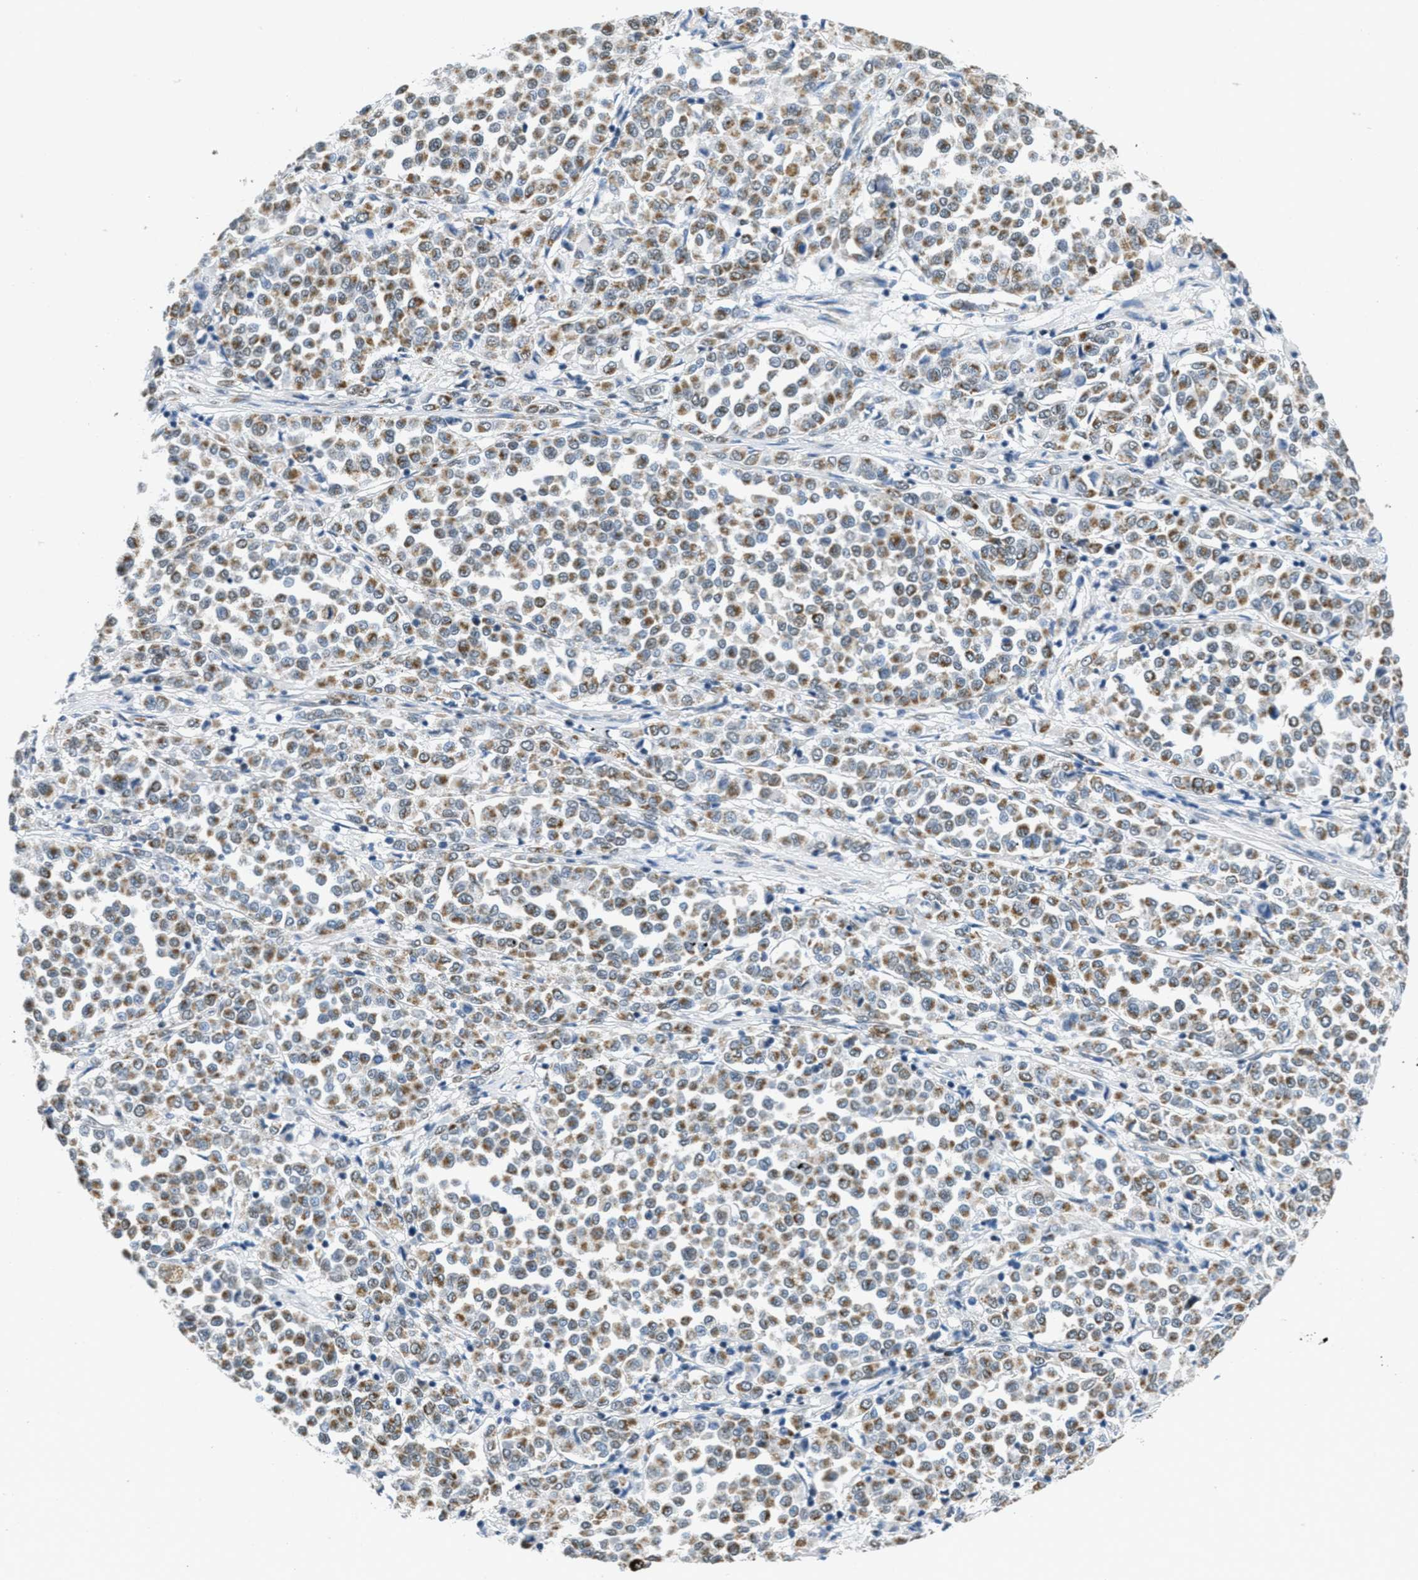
{"staining": {"intensity": "moderate", "quantity": ">75%", "location": "cytoplasmic/membranous"}, "tissue": "melanoma", "cell_type": "Tumor cells", "image_type": "cancer", "snomed": [{"axis": "morphology", "description": "Malignant melanoma, Metastatic site"}, {"axis": "topography", "description": "Pancreas"}], "caption": "Melanoma was stained to show a protein in brown. There is medium levels of moderate cytoplasmic/membranous positivity in approximately >75% of tumor cells.", "gene": "TOMM70", "patient": {"sex": "female", "age": 30}}